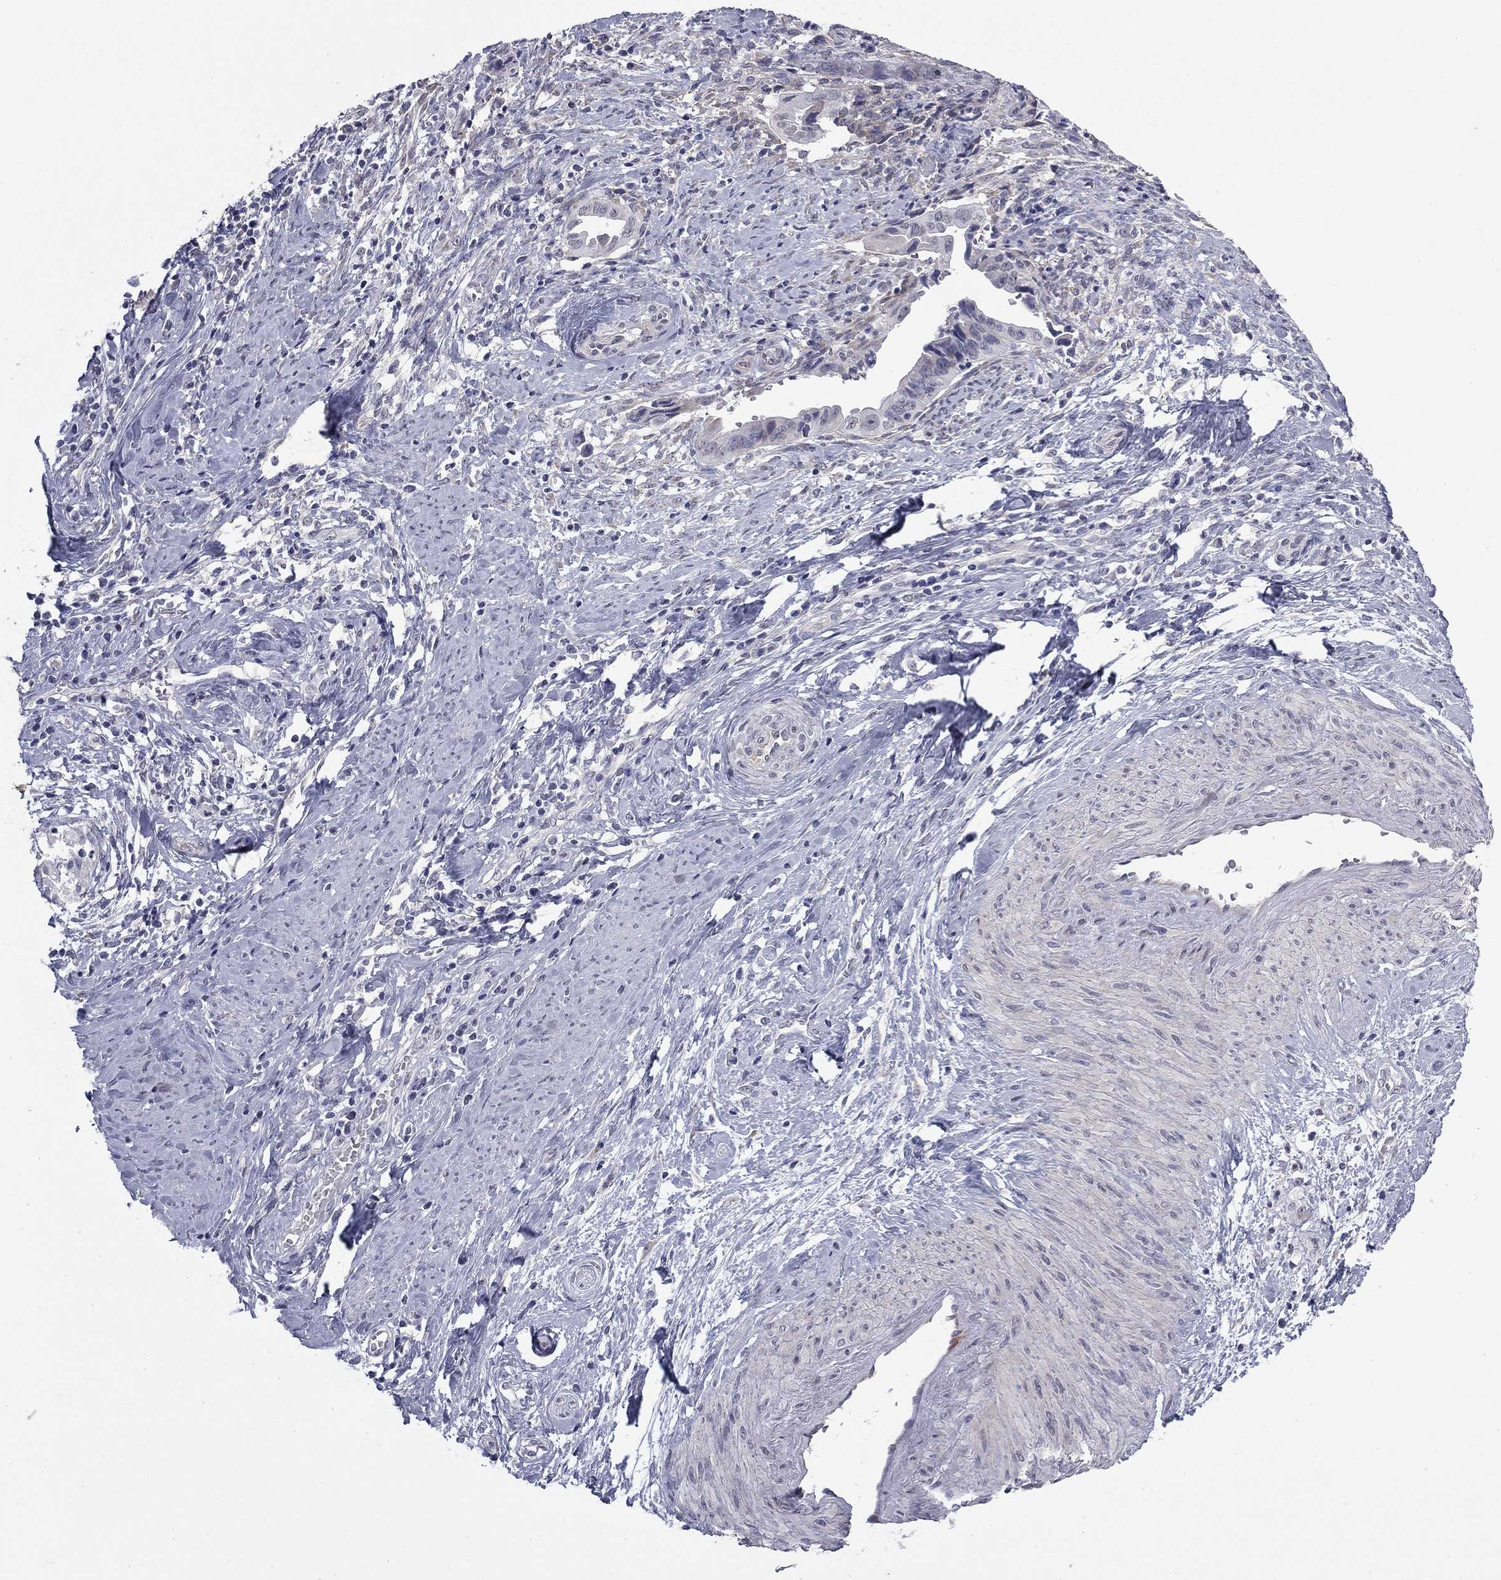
{"staining": {"intensity": "negative", "quantity": "none", "location": "none"}, "tissue": "cervical cancer", "cell_type": "Tumor cells", "image_type": "cancer", "snomed": [{"axis": "morphology", "description": "Adenocarcinoma, NOS"}, {"axis": "topography", "description": "Cervix"}], "caption": "Image shows no protein positivity in tumor cells of cervical cancer (adenocarcinoma) tissue.", "gene": "PRRT2", "patient": {"sex": "female", "age": 42}}